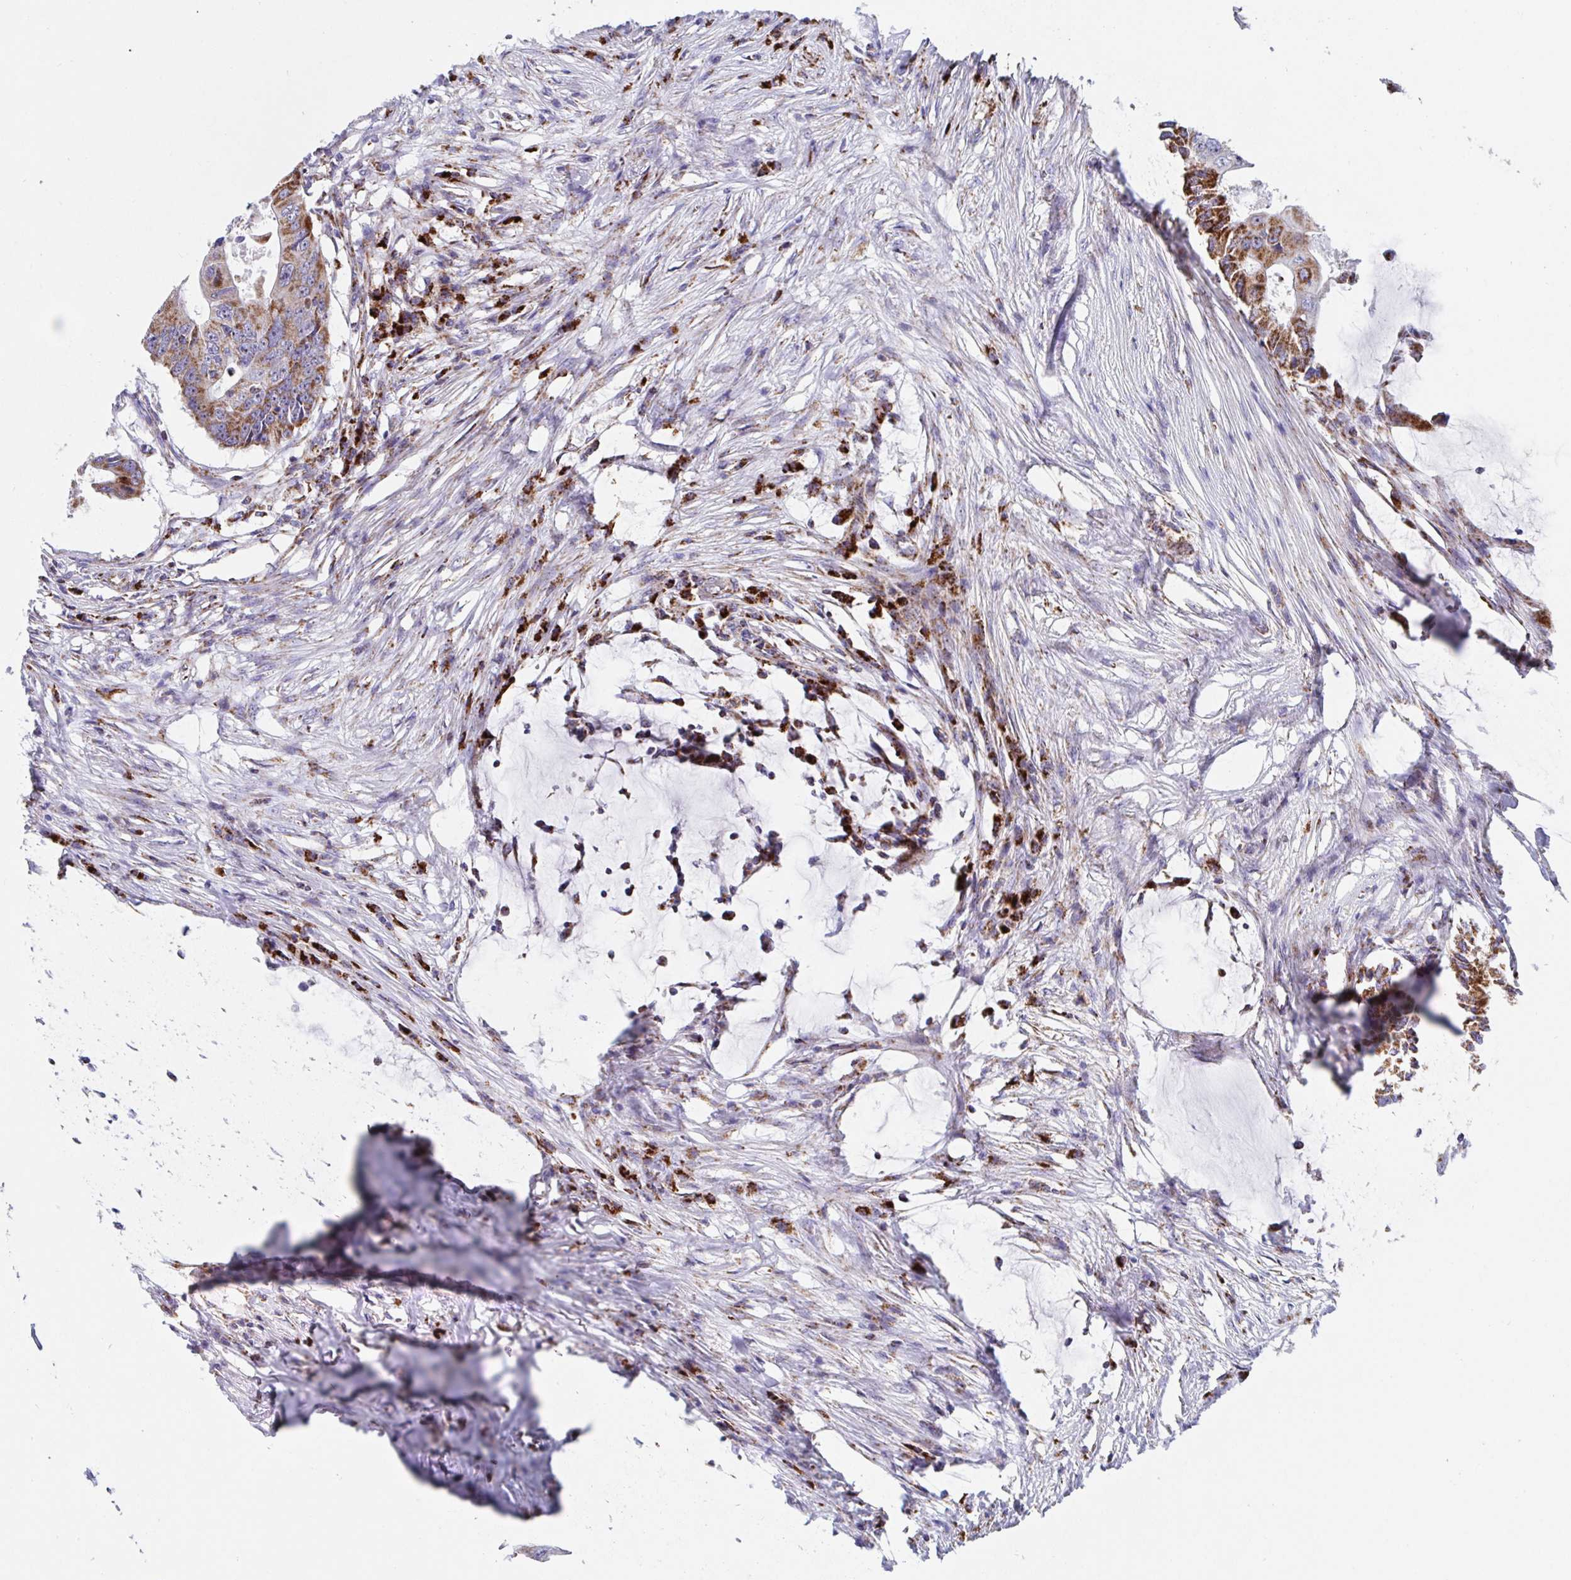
{"staining": {"intensity": "moderate", "quantity": ">75%", "location": "cytoplasmic/membranous"}, "tissue": "colorectal cancer", "cell_type": "Tumor cells", "image_type": "cancer", "snomed": [{"axis": "morphology", "description": "Adenocarcinoma, NOS"}, {"axis": "topography", "description": "Colon"}], "caption": "Tumor cells show medium levels of moderate cytoplasmic/membranous staining in approximately >75% of cells in human colorectal cancer (adenocarcinoma). Using DAB (brown) and hematoxylin (blue) stains, captured at high magnification using brightfield microscopy.", "gene": "ATP5MJ", "patient": {"sex": "male", "age": 71}}